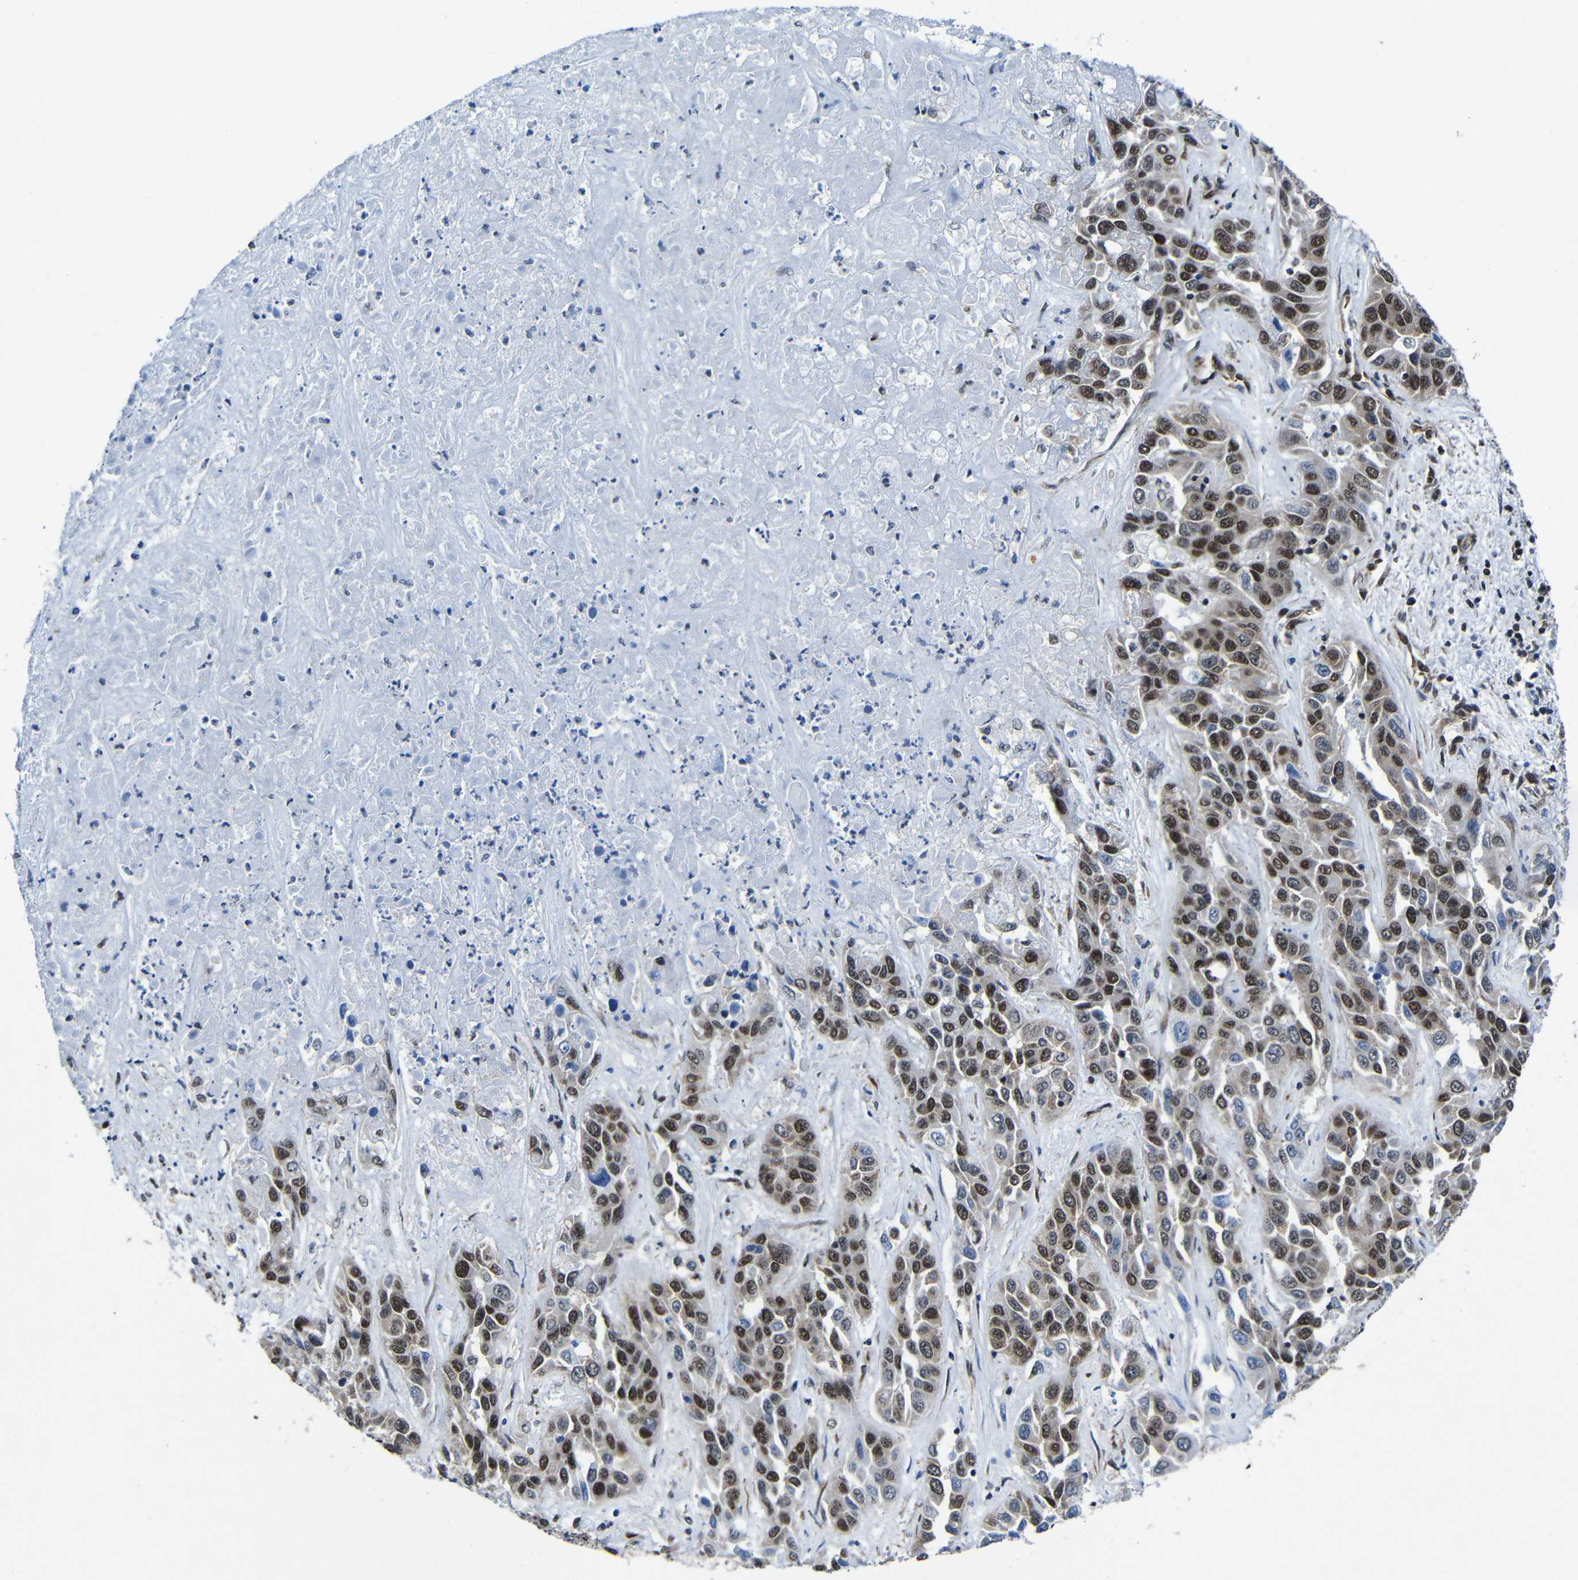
{"staining": {"intensity": "strong", "quantity": ">75%", "location": "nuclear"}, "tissue": "liver cancer", "cell_type": "Tumor cells", "image_type": "cancer", "snomed": [{"axis": "morphology", "description": "Cholangiocarcinoma"}, {"axis": "topography", "description": "Liver"}], "caption": "Immunohistochemistry (IHC) of human liver cancer (cholangiocarcinoma) displays high levels of strong nuclear staining in approximately >75% of tumor cells.", "gene": "PTBP1", "patient": {"sex": "female", "age": 52}}